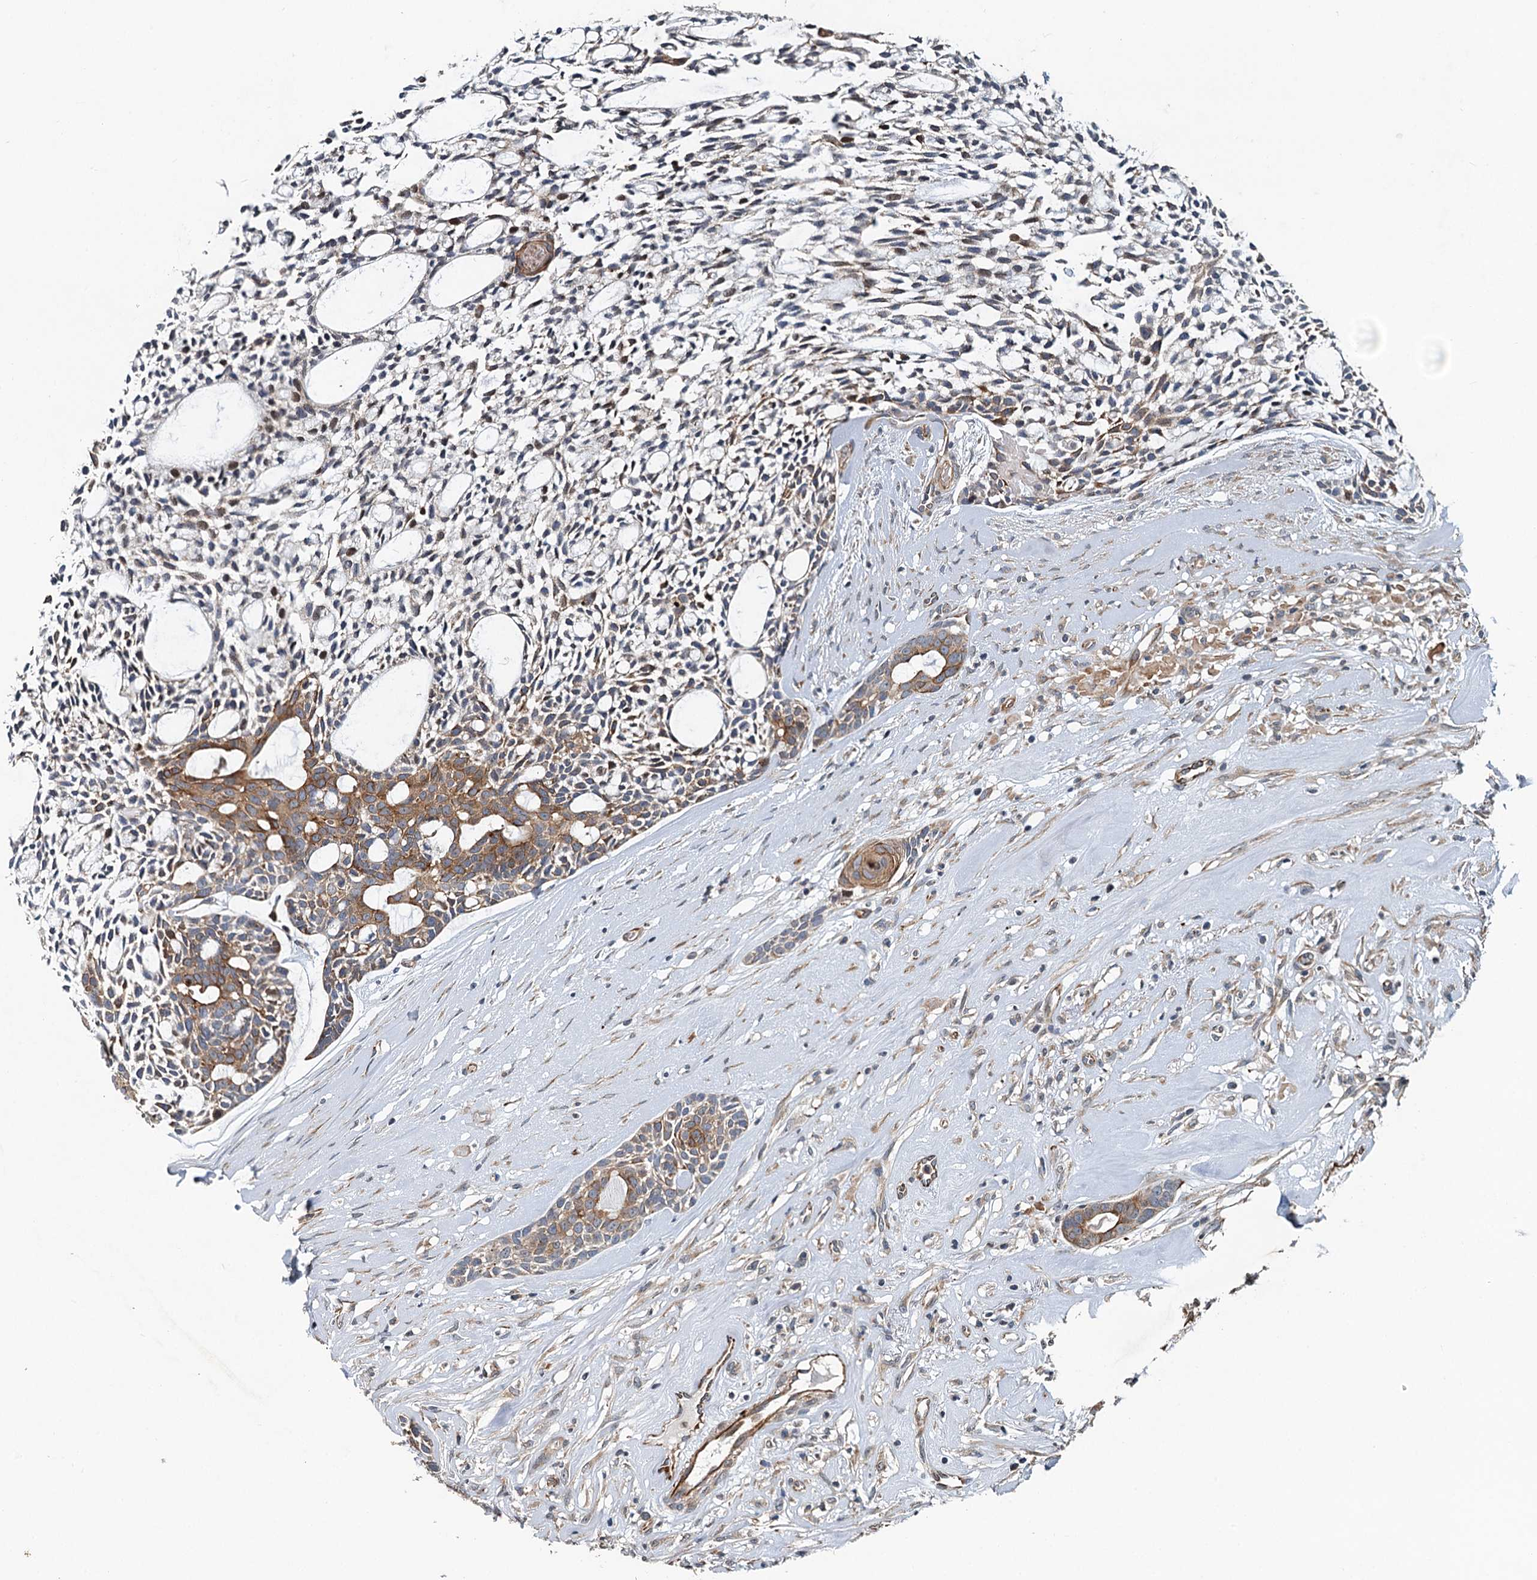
{"staining": {"intensity": "moderate", "quantity": "25%-75%", "location": "cytoplasmic/membranous"}, "tissue": "head and neck cancer", "cell_type": "Tumor cells", "image_type": "cancer", "snomed": [{"axis": "morphology", "description": "Adenocarcinoma, NOS"}, {"axis": "topography", "description": "Subcutis"}, {"axis": "topography", "description": "Head-Neck"}], "caption": "Head and neck cancer stained with a brown dye reveals moderate cytoplasmic/membranous positive staining in approximately 25%-75% of tumor cells.", "gene": "LRRK2", "patient": {"sex": "female", "age": 73}}